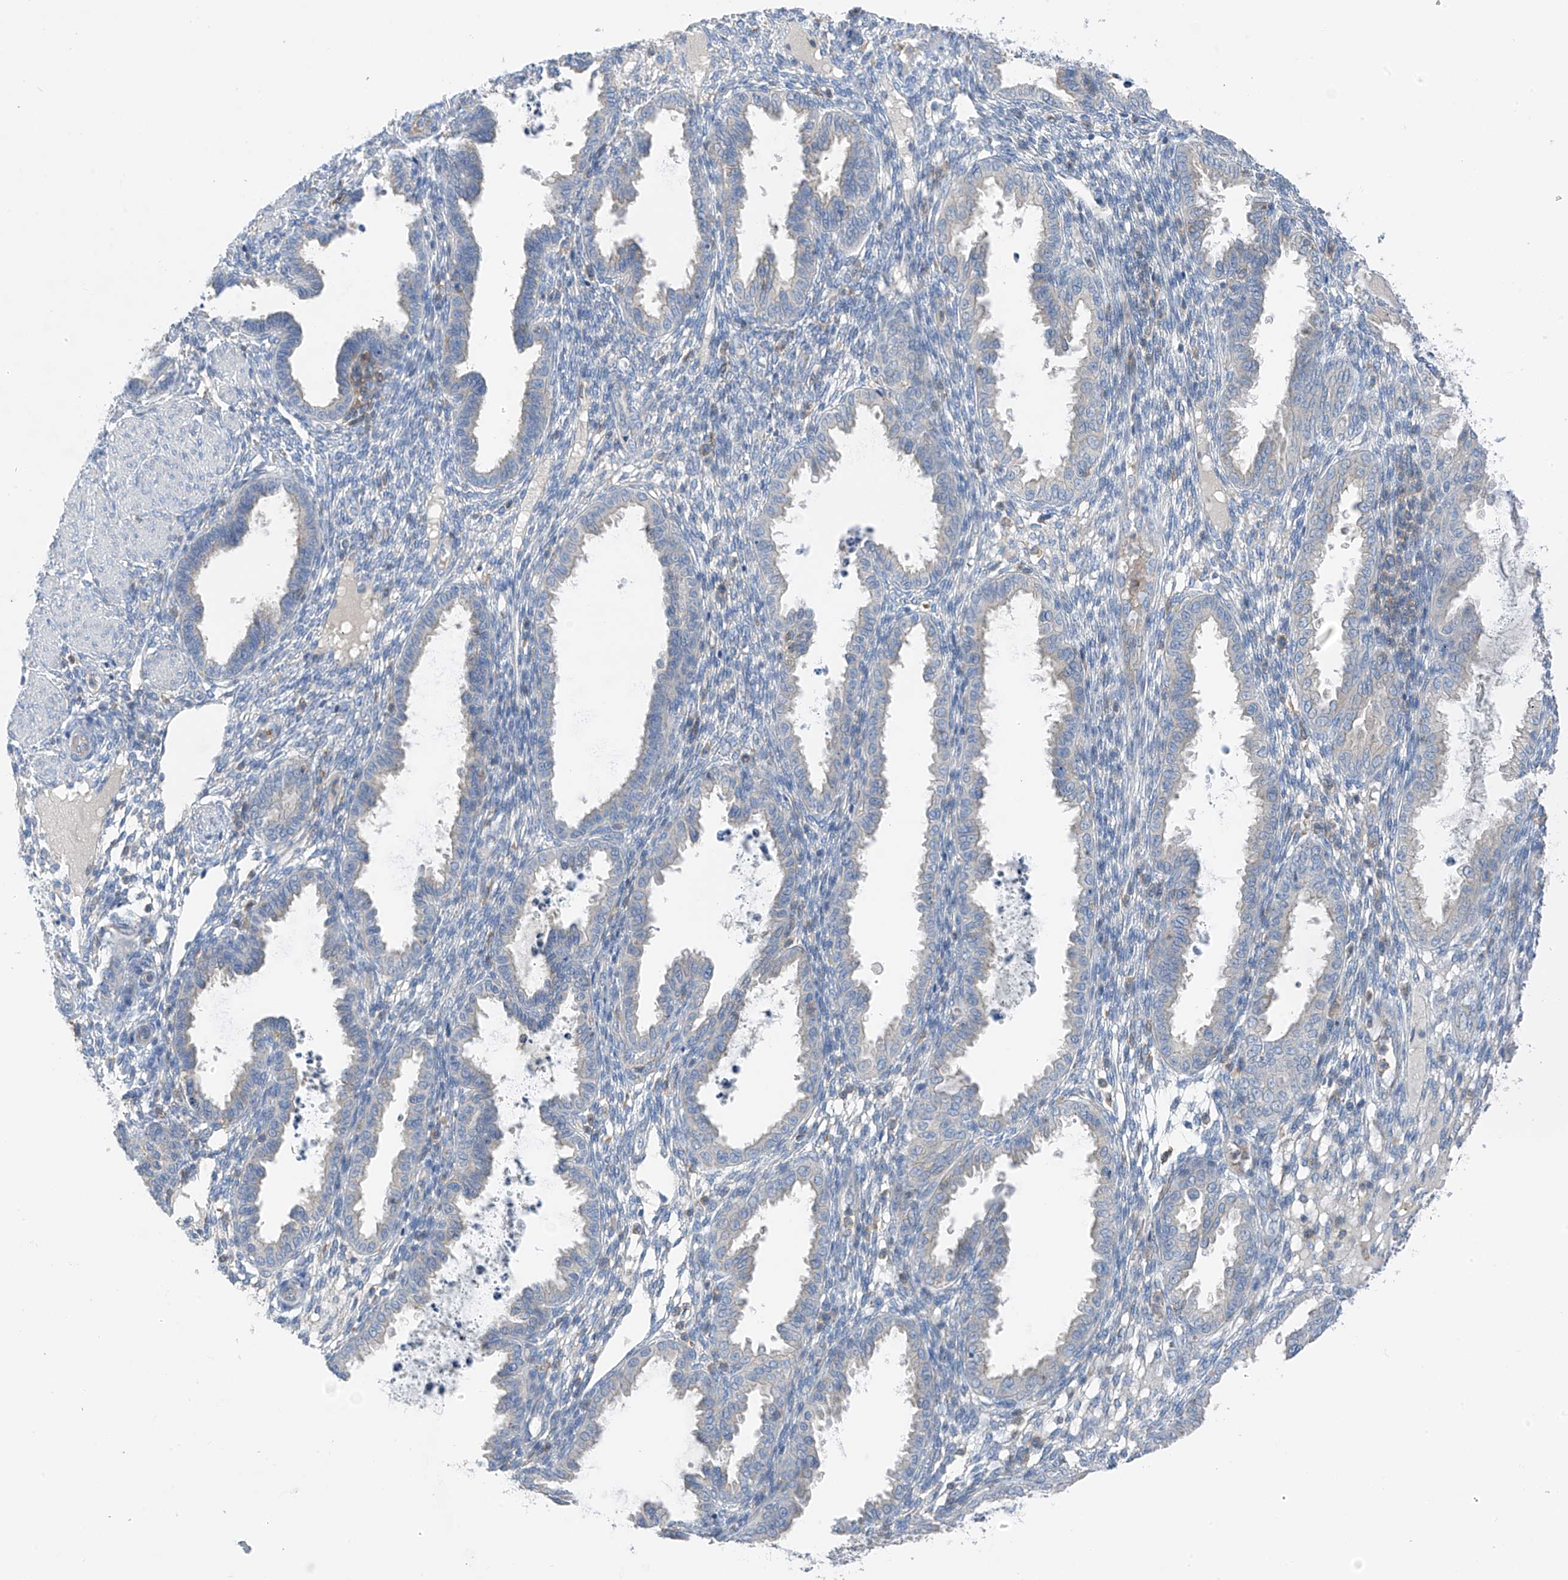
{"staining": {"intensity": "negative", "quantity": "none", "location": "none"}, "tissue": "endometrium", "cell_type": "Cells in endometrial stroma", "image_type": "normal", "snomed": [{"axis": "morphology", "description": "Normal tissue, NOS"}, {"axis": "topography", "description": "Endometrium"}], "caption": "Immunohistochemistry of benign endometrium displays no expression in cells in endometrial stroma. (Stains: DAB immunohistochemistry (IHC) with hematoxylin counter stain, Microscopy: brightfield microscopy at high magnification).", "gene": "NALCN", "patient": {"sex": "female", "age": 33}}